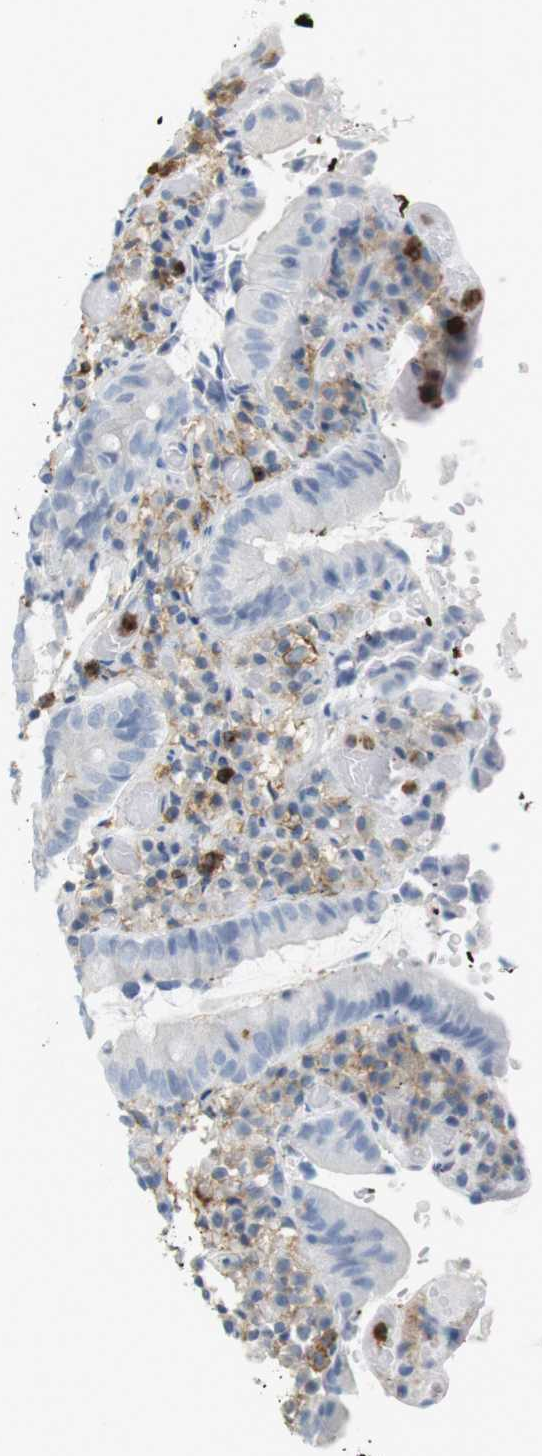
{"staining": {"intensity": "negative", "quantity": "none", "location": "none"}, "tissue": "small intestine", "cell_type": "Glandular cells", "image_type": "normal", "snomed": [{"axis": "morphology", "description": "Normal tissue, NOS"}, {"axis": "topography", "description": "Small intestine"}], "caption": "DAB (3,3'-diaminobenzidine) immunohistochemical staining of benign human small intestine displays no significant staining in glandular cells.", "gene": "SIRPA", "patient": {"sex": "male", "age": 71}}